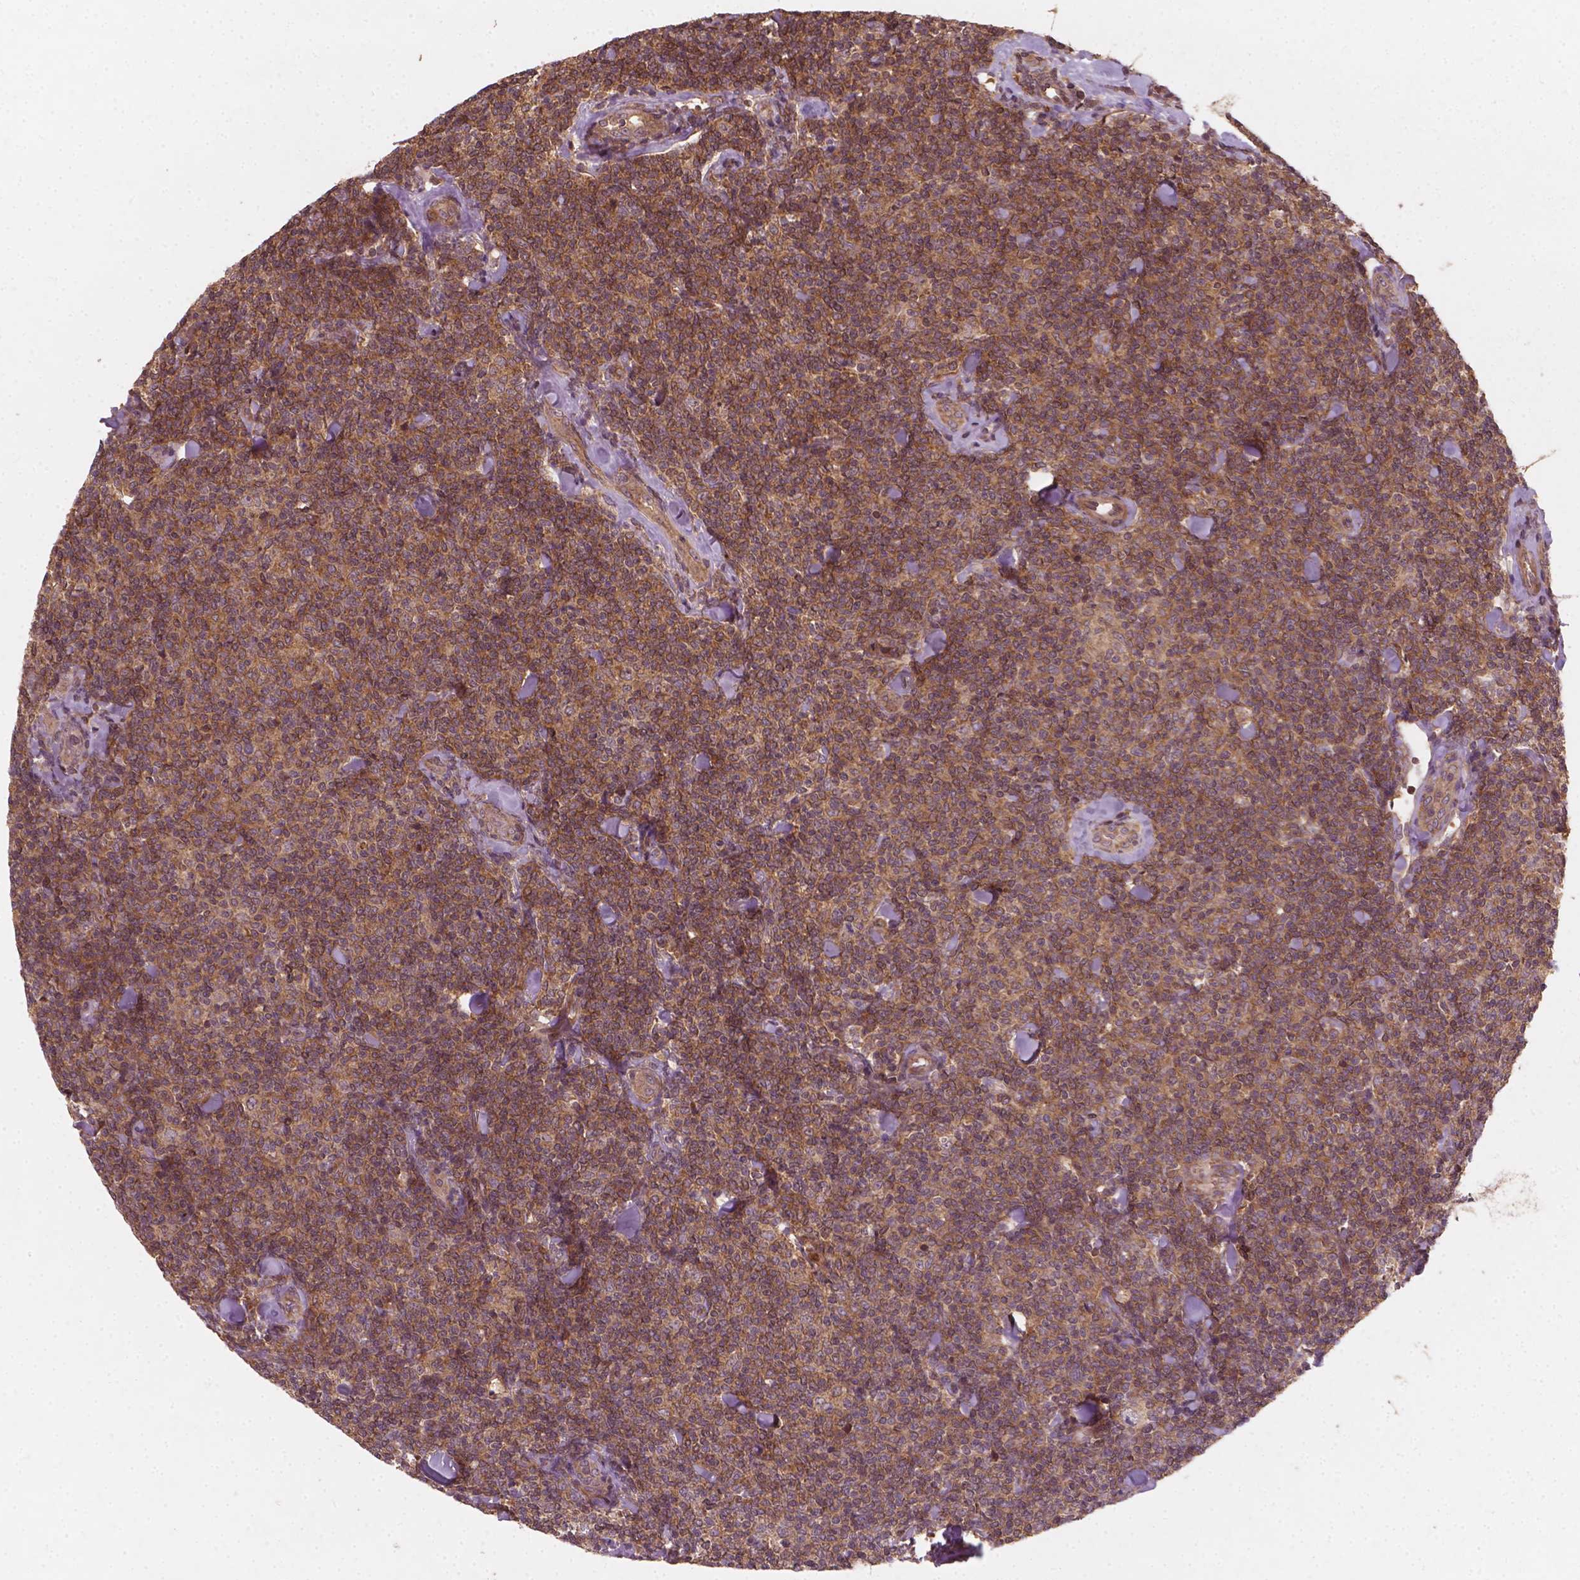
{"staining": {"intensity": "weak", "quantity": ">75%", "location": "cytoplasmic/membranous"}, "tissue": "lymphoma", "cell_type": "Tumor cells", "image_type": "cancer", "snomed": [{"axis": "morphology", "description": "Malignant lymphoma, non-Hodgkin's type, Low grade"}, {"axis": "topography", "description": "Lymph node"}], "caption": "This image displays immunohistochemistry (IHC) staining of malignant lymphoma, non-Hodgkin's type (low-grade), with low weak cytoplasmic/membranous positivity in about >75% of tumor cells.", "gene": "CYFIP2", "patient": {"sex": "female", "age": 56}}